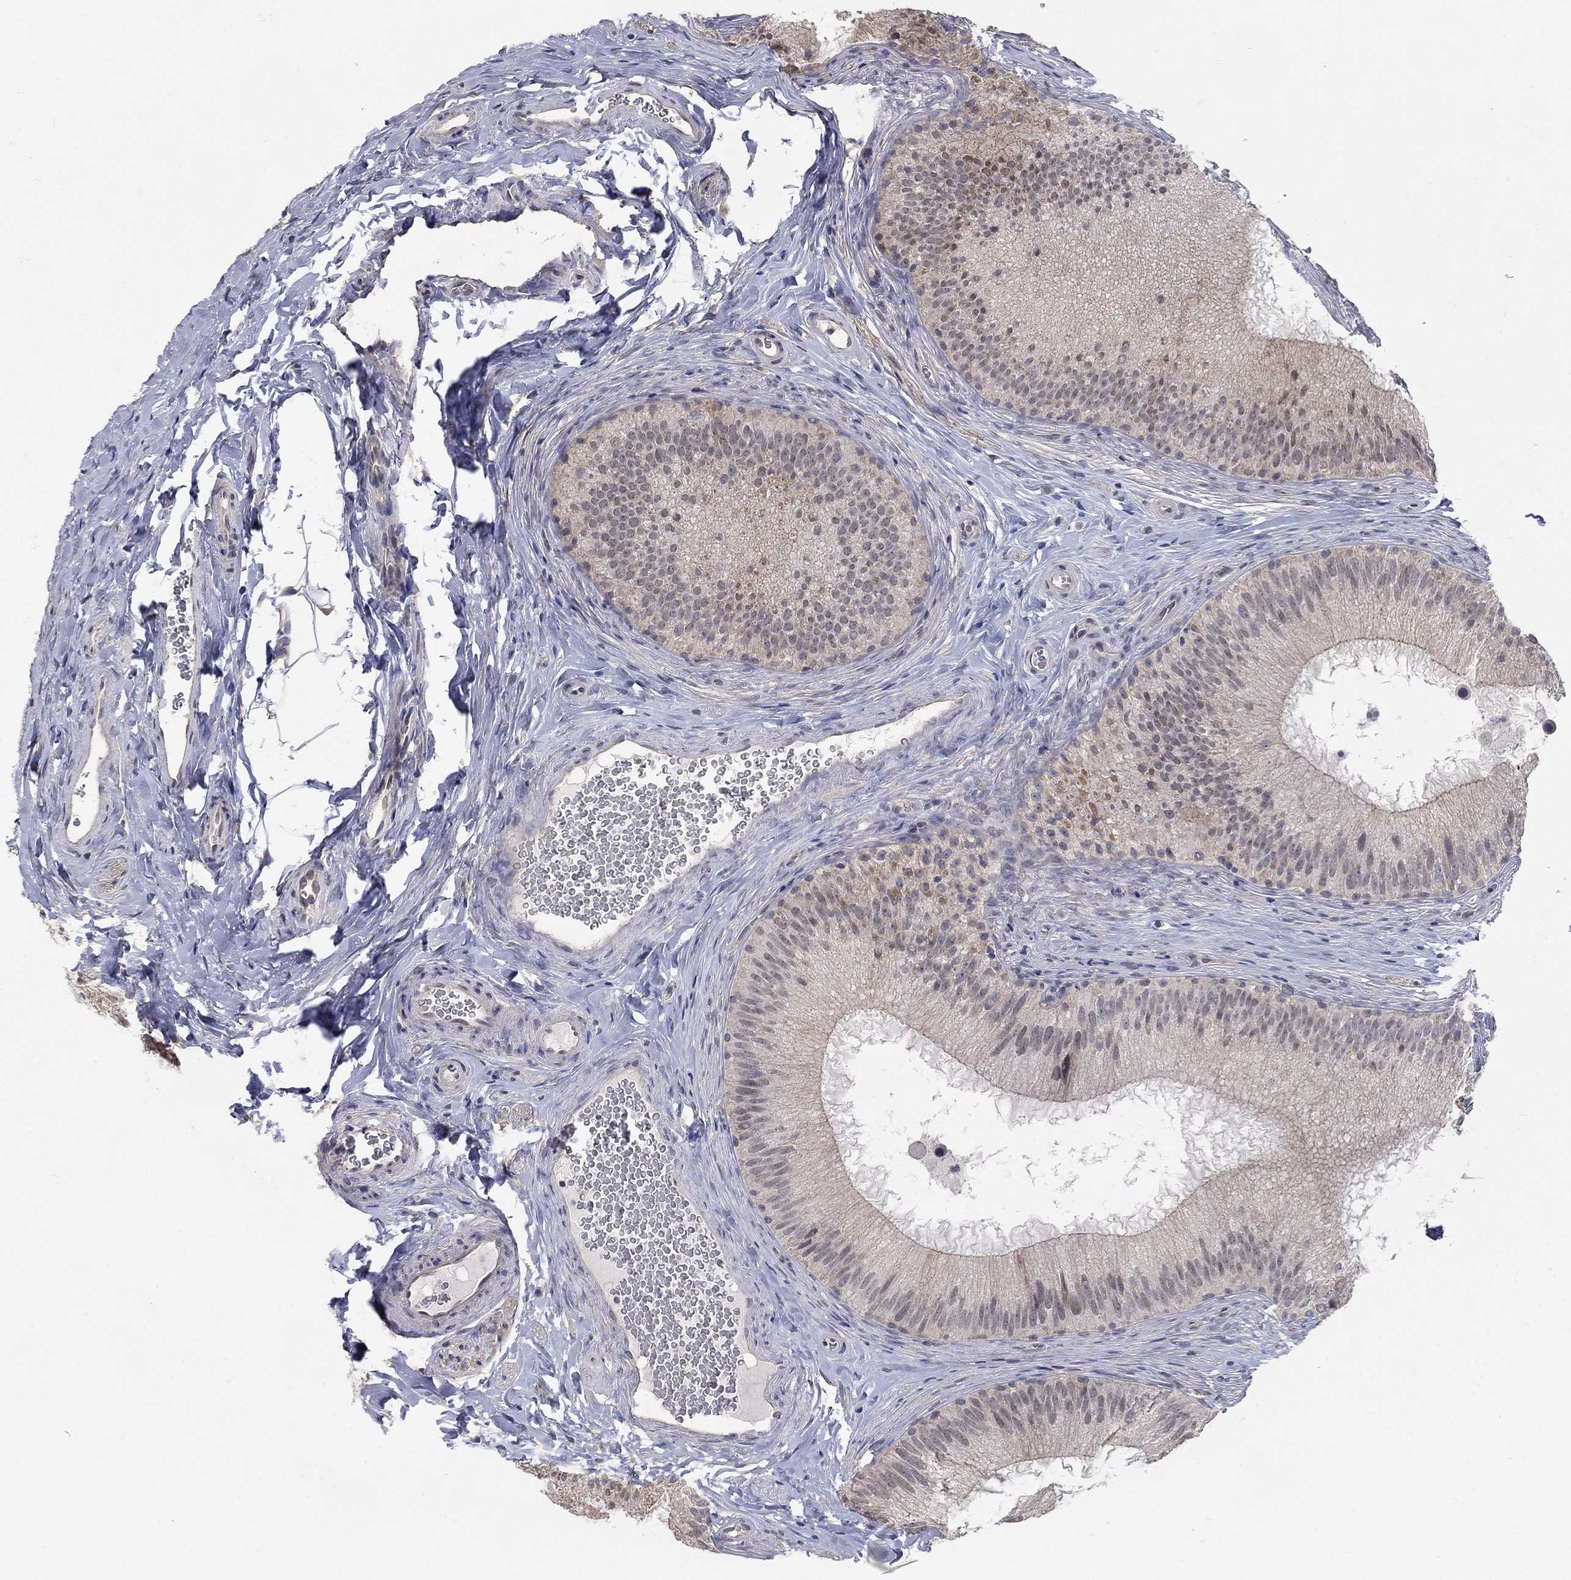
{"staining": {"intensity": "weak", "quantity": "<25%", "location": "cytoplasmic/membranous"}, "tissue": "epididymis", "cell_type": "Glandular cells", "image_type": "normal", "snomed": [{"axis": "morphology", "description": "Normal tissue, NOS"}, {"axis": "topography", "description": "Epididymis"}], "caption": "Micrograph shows no protein positivity in glandular cells of unremarkable epididymis. Nuclei are stained in blue.", "gene": "WASF3", "patient": {"sex": "male", "age": 32}}